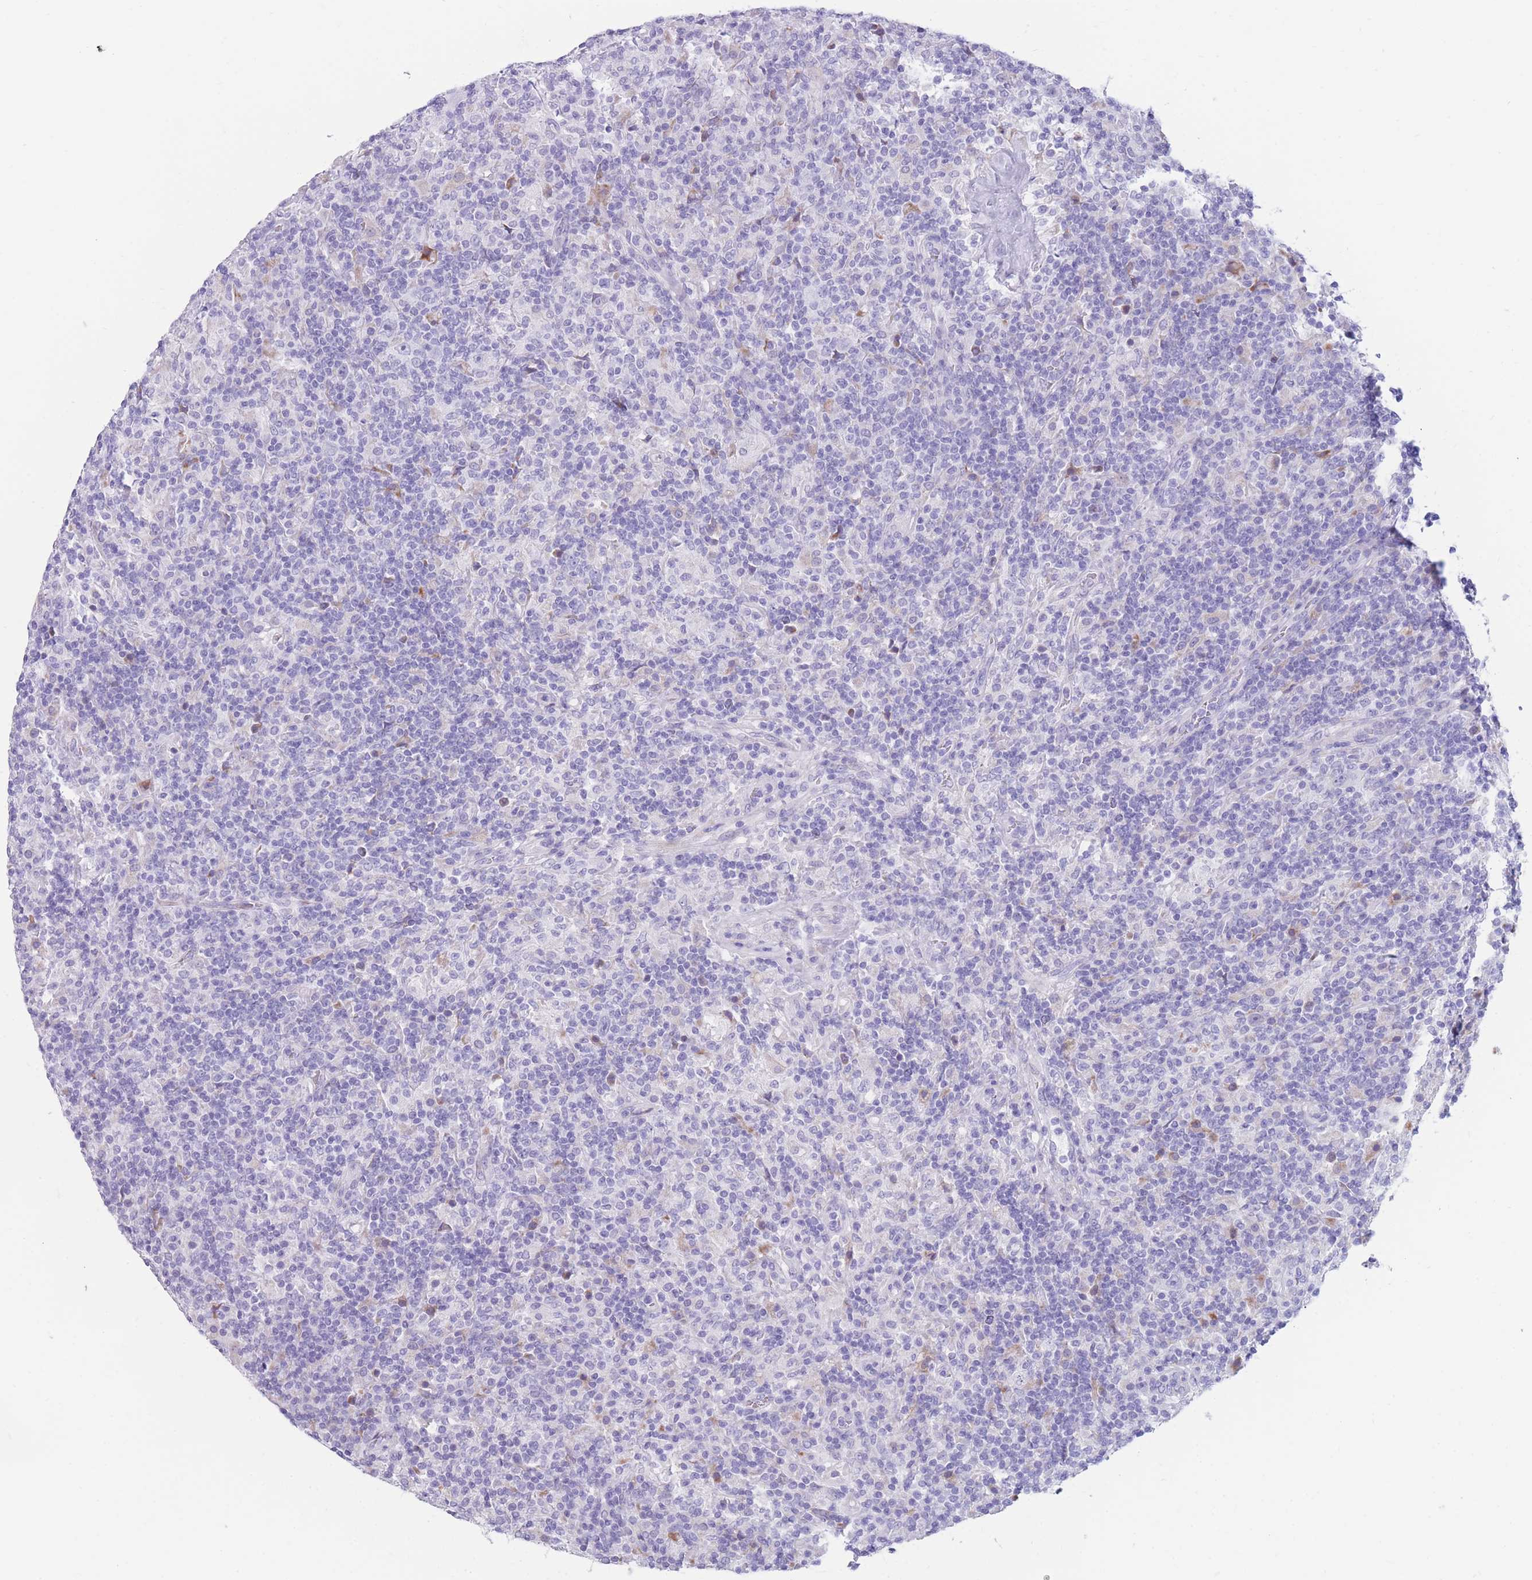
{"staining": {"intensity": "negative", "quantity": "none", "location": "none"}, "tissue": "lymphoma", "cell_type": "Tumor cells", "image_type": "cancer", "snomed": [{"axis": "morphology", "description": "Hodgkin's disease, NOS"}, {"axis": "topography", "description": "Lymph node"}], "caption": "Protein analysis of Hodgkin's disease displays no significant staining in tumor cells. (Stains: DAB immunohistochemistry (IHC) with hematoxylin counter stain, Microscopy: brightfield microscopy at high magnification).", "gene": "COL27A1", "patient": {"sex": "male", "age": 70}}